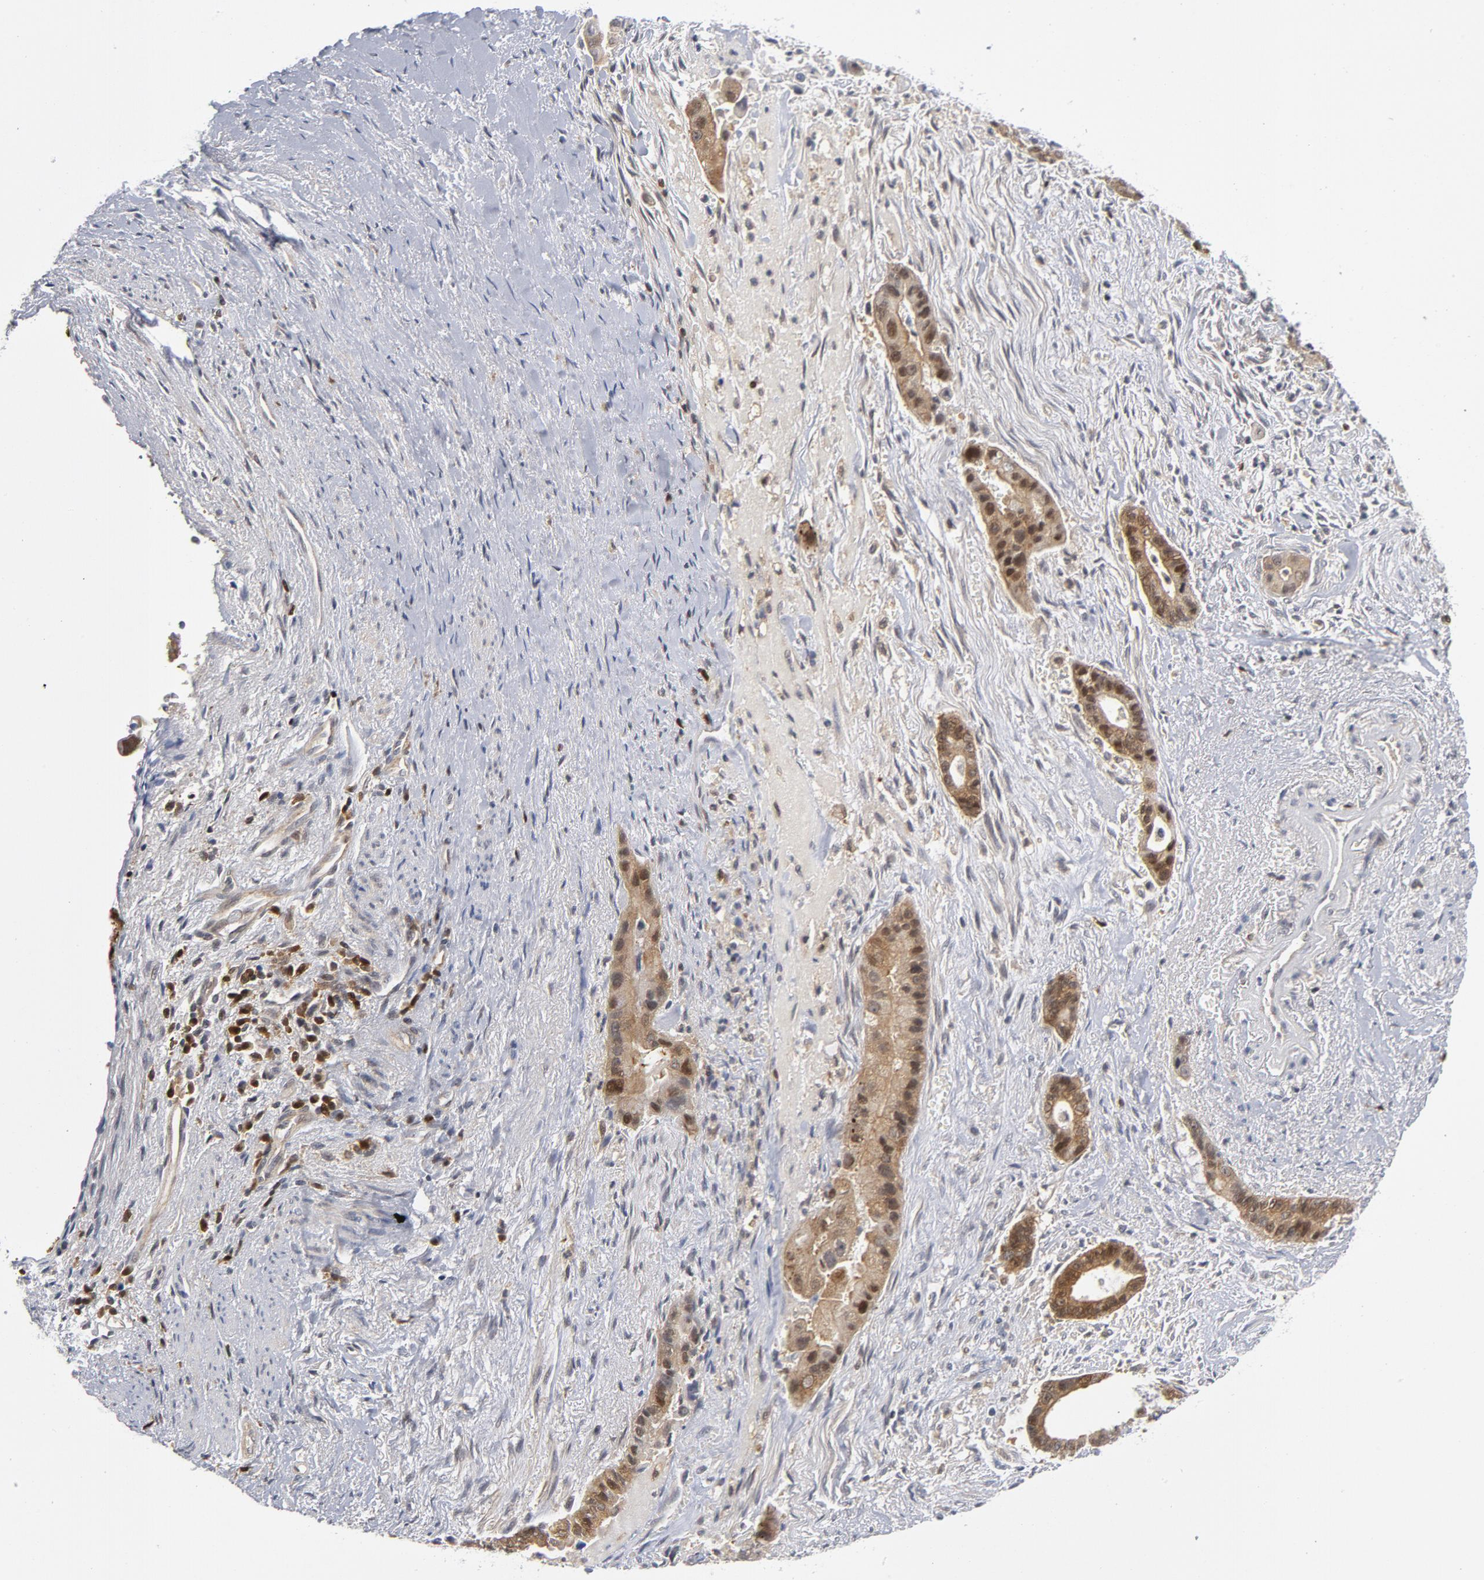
{"staining": {"intensity": "weak", "quantity": "25%-75%", "location": "cytoplasmic/membranous,nuclear"}, "tissue": "liver cancer", "cell_type": "Tumor cells", "image_type": "cancer", "snomed": [{"axis": "morphology", "description": "Cholangiocarcinoma"}, {"axis": "topography", "description": "Liver"}], "caption": "Weak cytoplasmic/membranous and nuclear protein positivity is seen in approximately 25%-75% of tumor cells in liver cancer (cholangiocarcinoma).", "gene": "TRADD", "patient": {"sex": "female", "age": 55}}